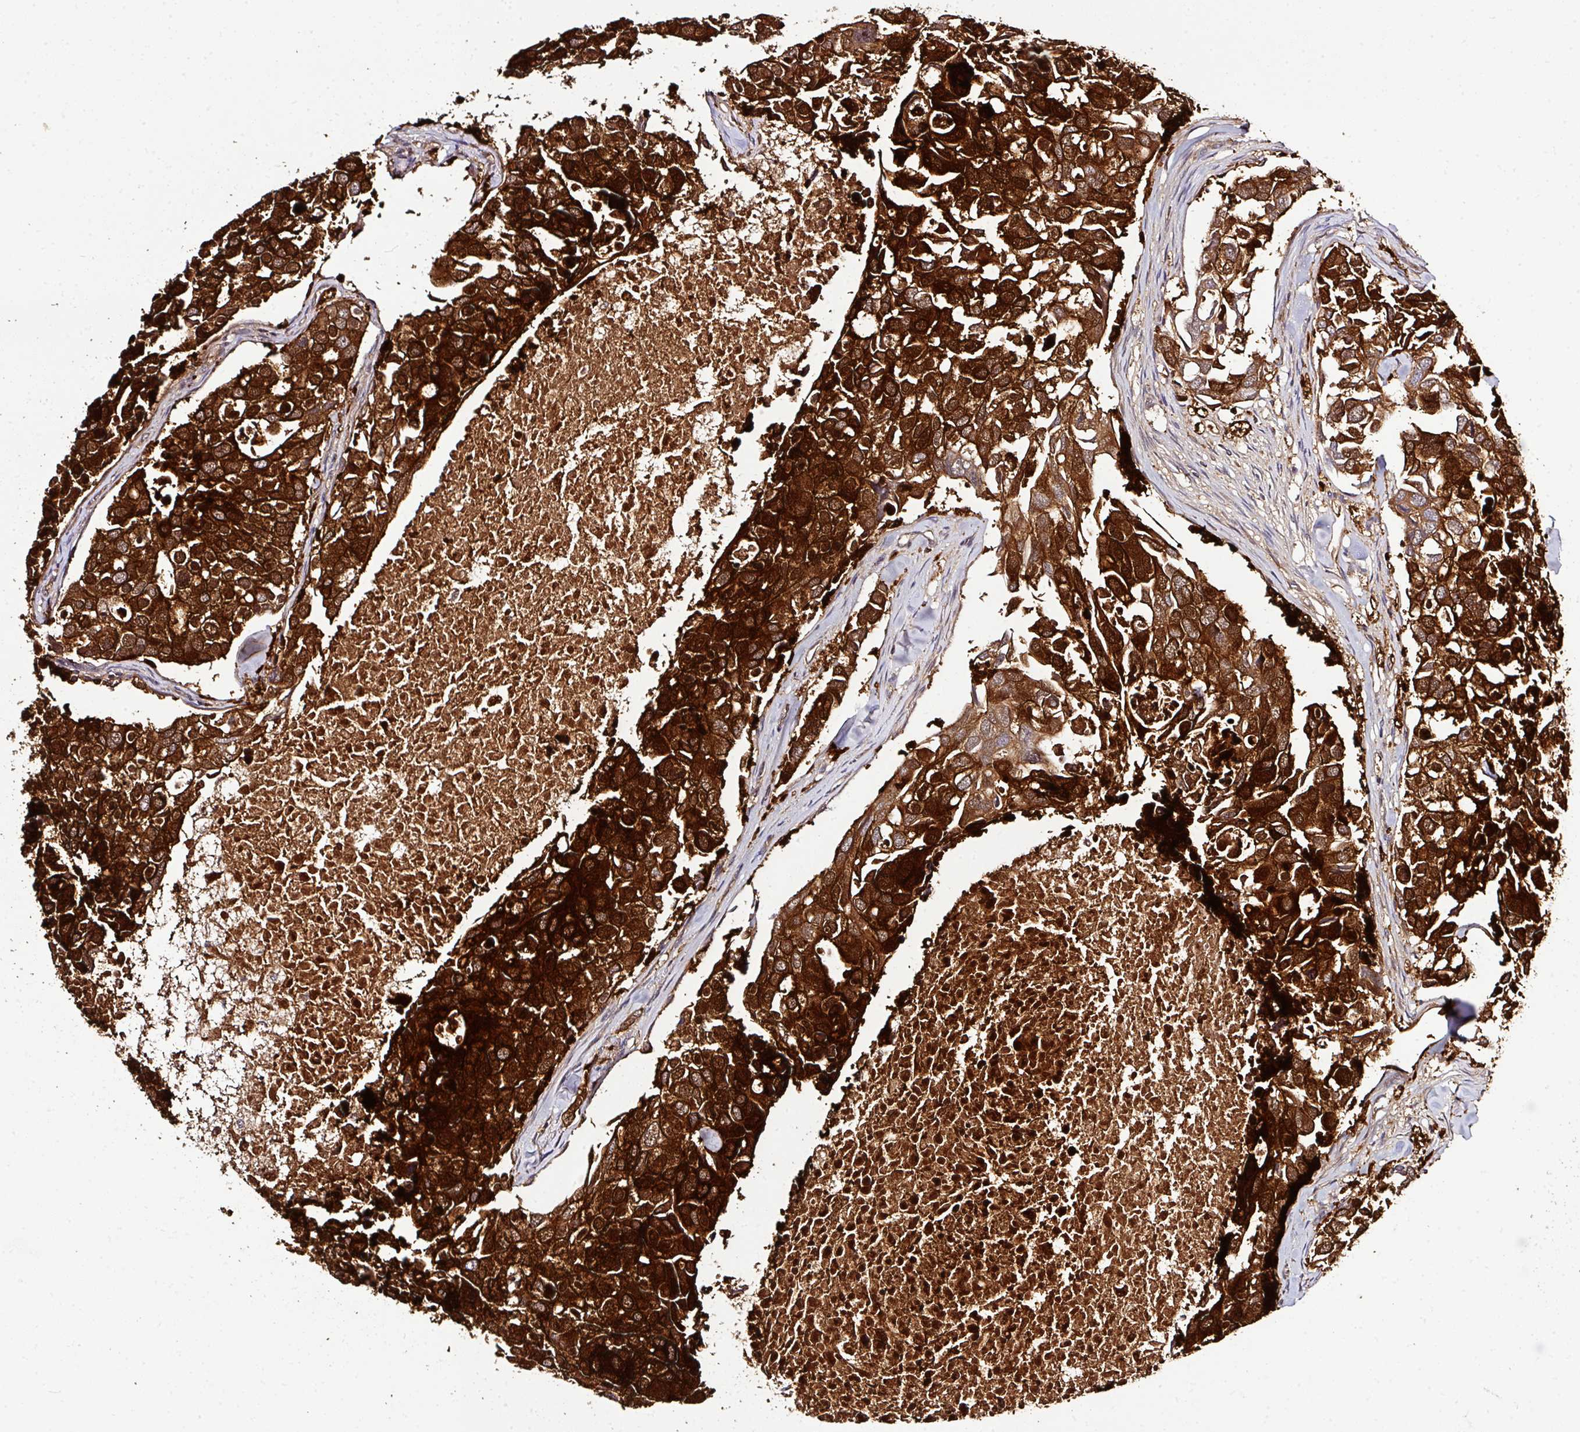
{"staining": {"intensity": "strong", "quantity": ">75%", "location": "cytoplasmic/membranous,nuclear"}, "tissue": "breast cancer", "cell_type": "Tumor cells", "image_type": "cancer", "snomed": [{"axis": "morphology", "description": "Duct carcinoma"}, {"axis": "topography", "description": "Breast"}], "caption": "Strong cytoplasmic/membranous and nuclear protein positivity is seen in about >75% of tumor cells in breast cancer. The staining was performed using DAB (3,3'-diaminobenzidine), with brown indicating positive protein expression. Nuclei are stained blue with hematoxylin.", "gene": "TMEM107", "patient": {"sex": "female", "age": 83}}